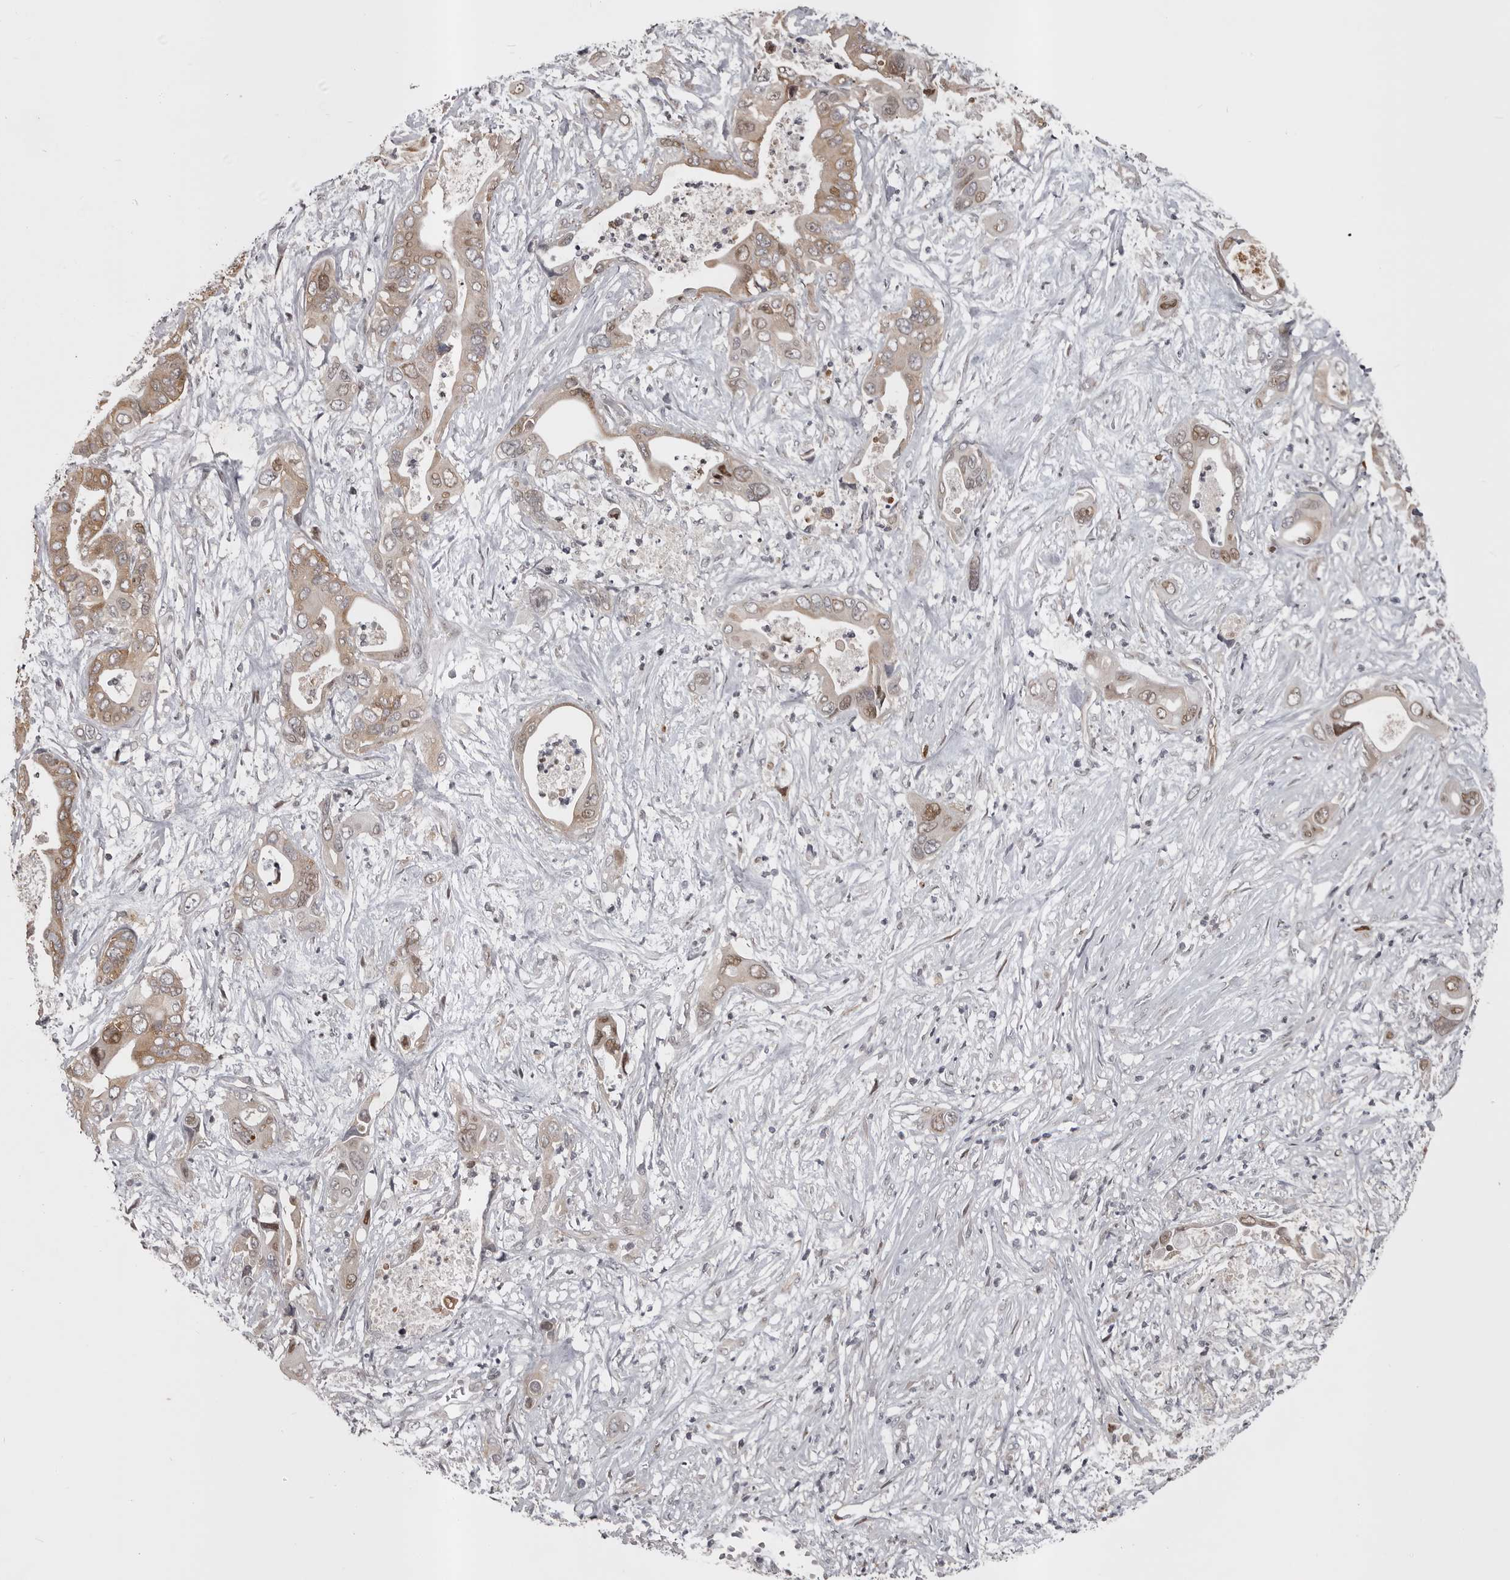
{"staining": {"intensity": "moderate", "quantity": ">75%", "location": "cytoplasmic/membranous,nuclear"}, "tissue": "pancreatic cancer", "cell_type": "Tumor cells", "image_type": "cancer", "snomed": [{"axis": "morphology", "description": "Adenocarcinoma, NOS"}, {"axis": "topography", "description": "Pancreas"}], "caption": "An immunohistochemistry (IHC) photomicrograph of neoplastic tissue is shown. Protein staining in brown shows moderate cytoplasmic/membranous and nuclear positivity in adenocarcinoma (pancreatic) within tumor cells.", "gene": "SNX16", "patient": {"sex": "male", "age": 66}}